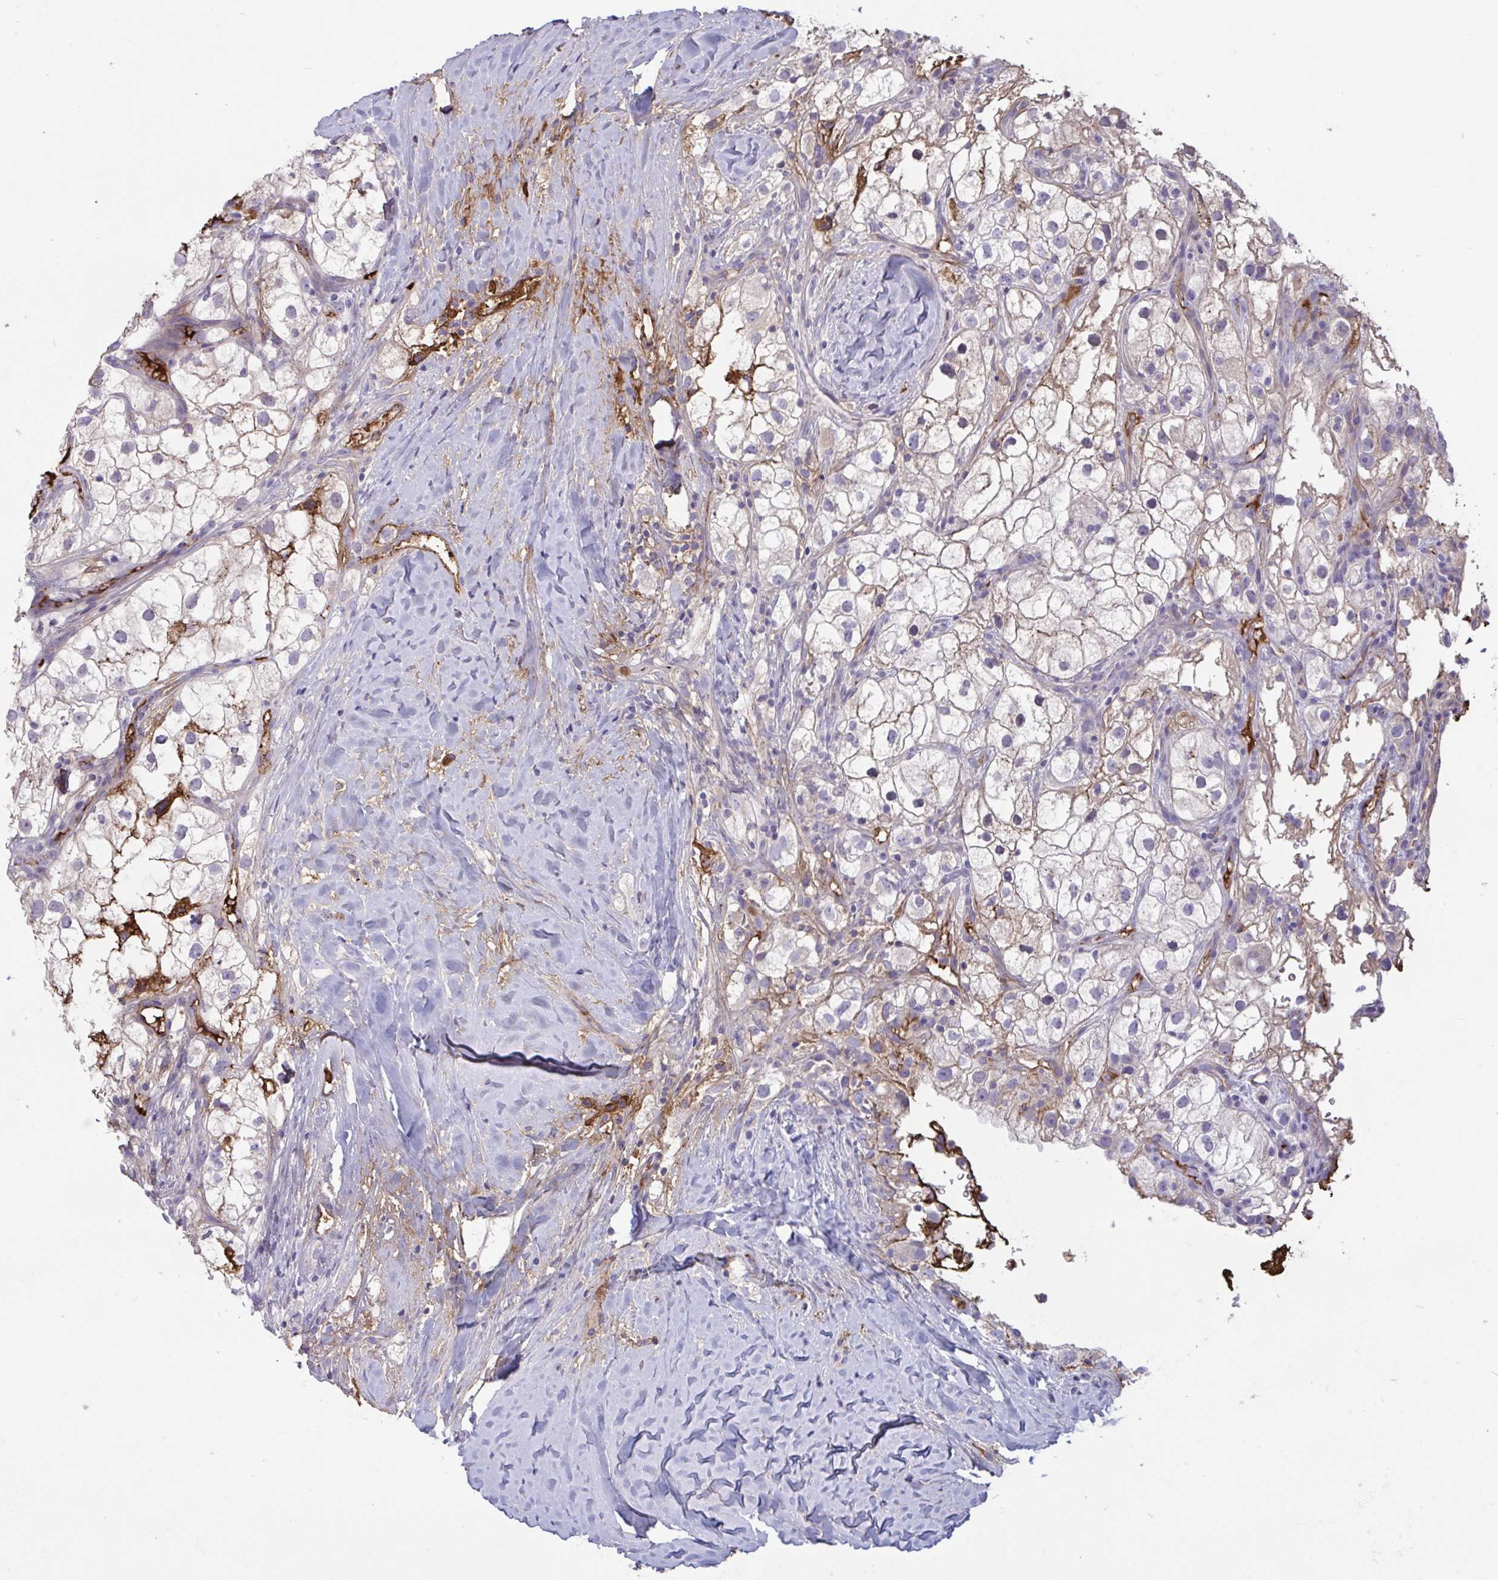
{"staining": {"intensity": "negative", "quantity": "none", "location": "none"}, "tissue": "renal cancer", "cell_type": "Tumor cells", "image_type": "cancer", "snomed": [{"axis": "morphology", "description": "Adenocarcinoma, NOS"}, {"axis": "topography", "description": "Kidney"}], "caption": "Tumor cells are negative for protein expression in human adenocarcinoma (renal). (Stains: DAB (3,3'-diaminobenzidine) immunohistochemistry with hematoxylin counter stain, Microscopy: brightfield microscopy at high magnification).", "gene": "IL1R1", "patient": {"sex": "male", "age": 59}}